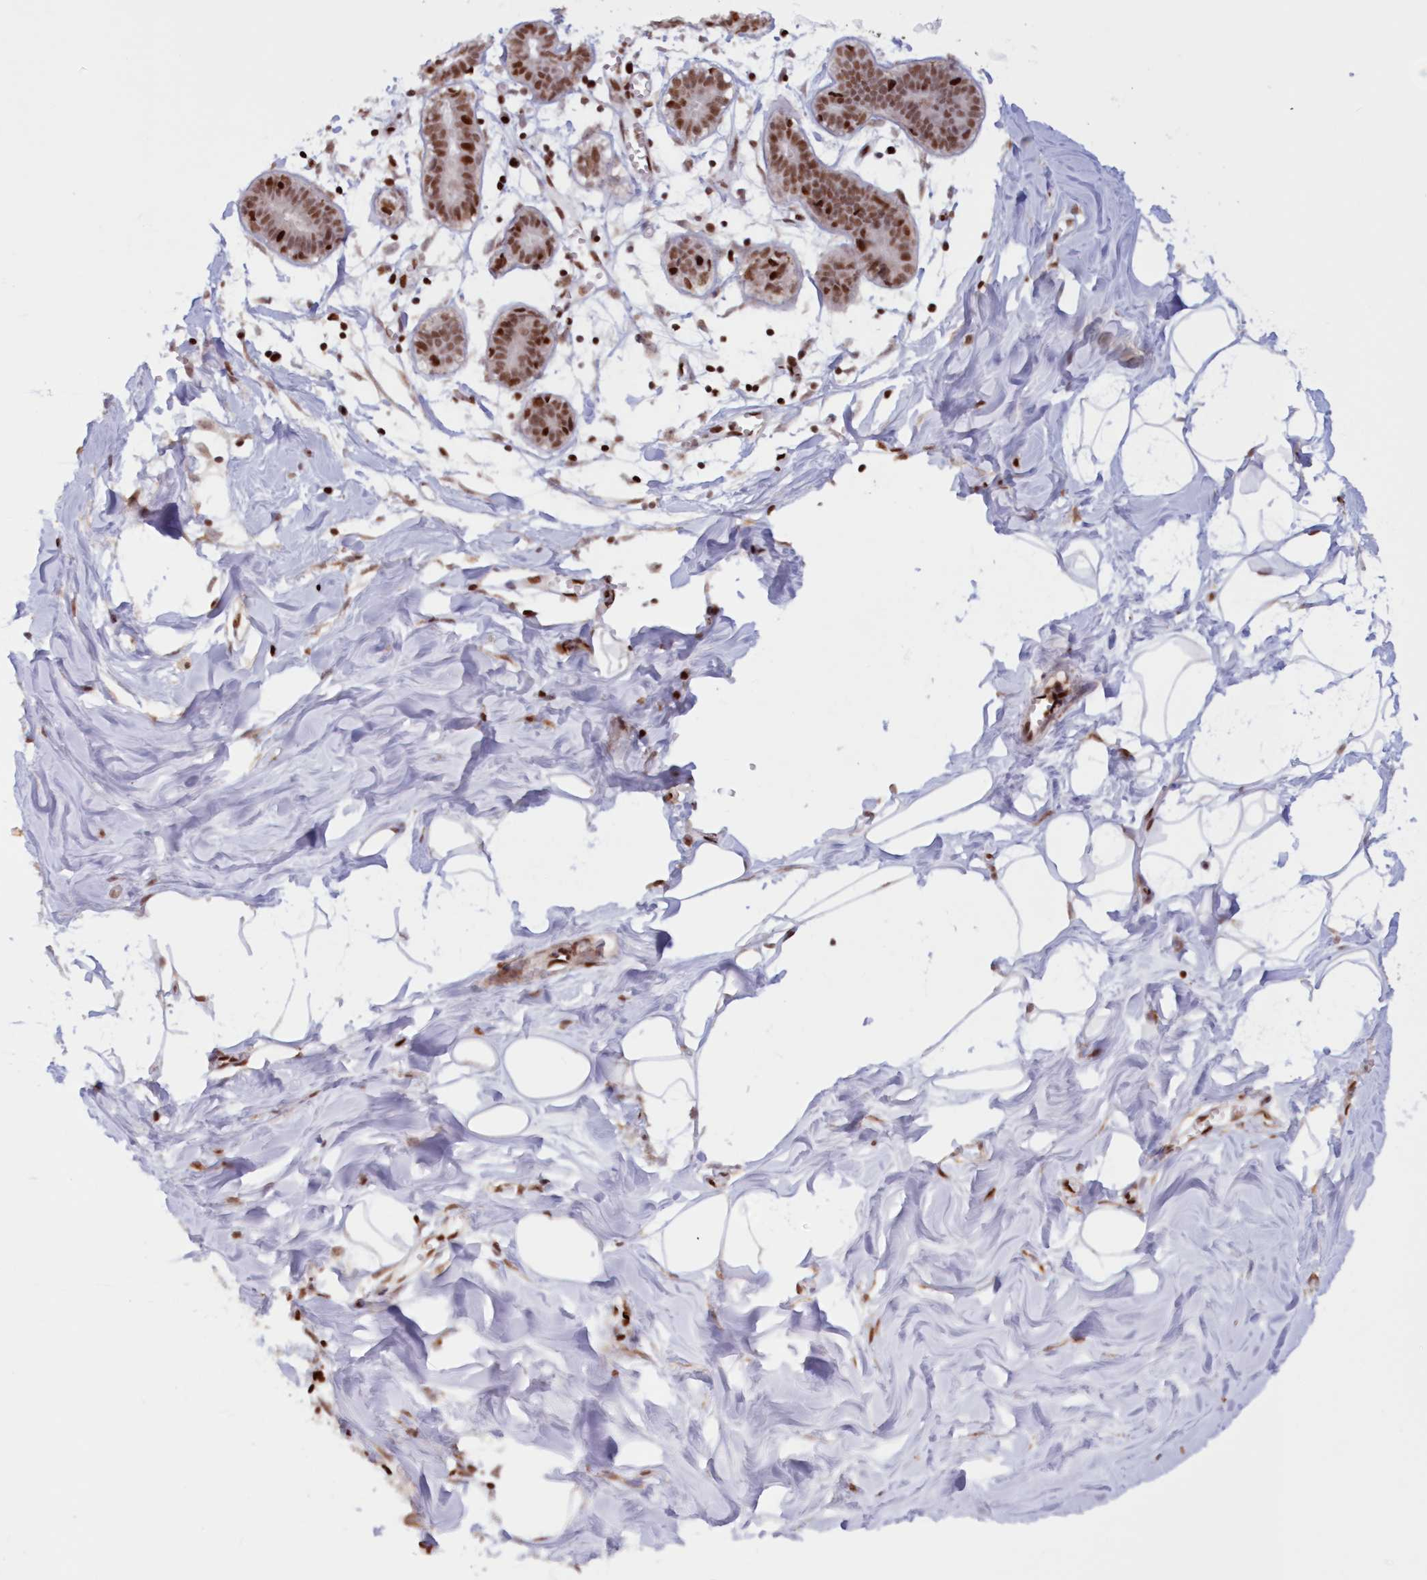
{"staining": {"intensity": "negative", "quantity": "none", "location": "none"}, "tissue": "breast", "cell_type": "Adipocytes", "image_type": "normal", "snomed": [{"axis": "morphology", "description": "Normal tissue, NOS"}, {"axis": "topography", "description": "Breast"}], "caption": "The photomicrograph shows no staining of adipocytes in benign breast.", "gene": "POLR2B", "patient": {"sex": "female", "age": 27}}